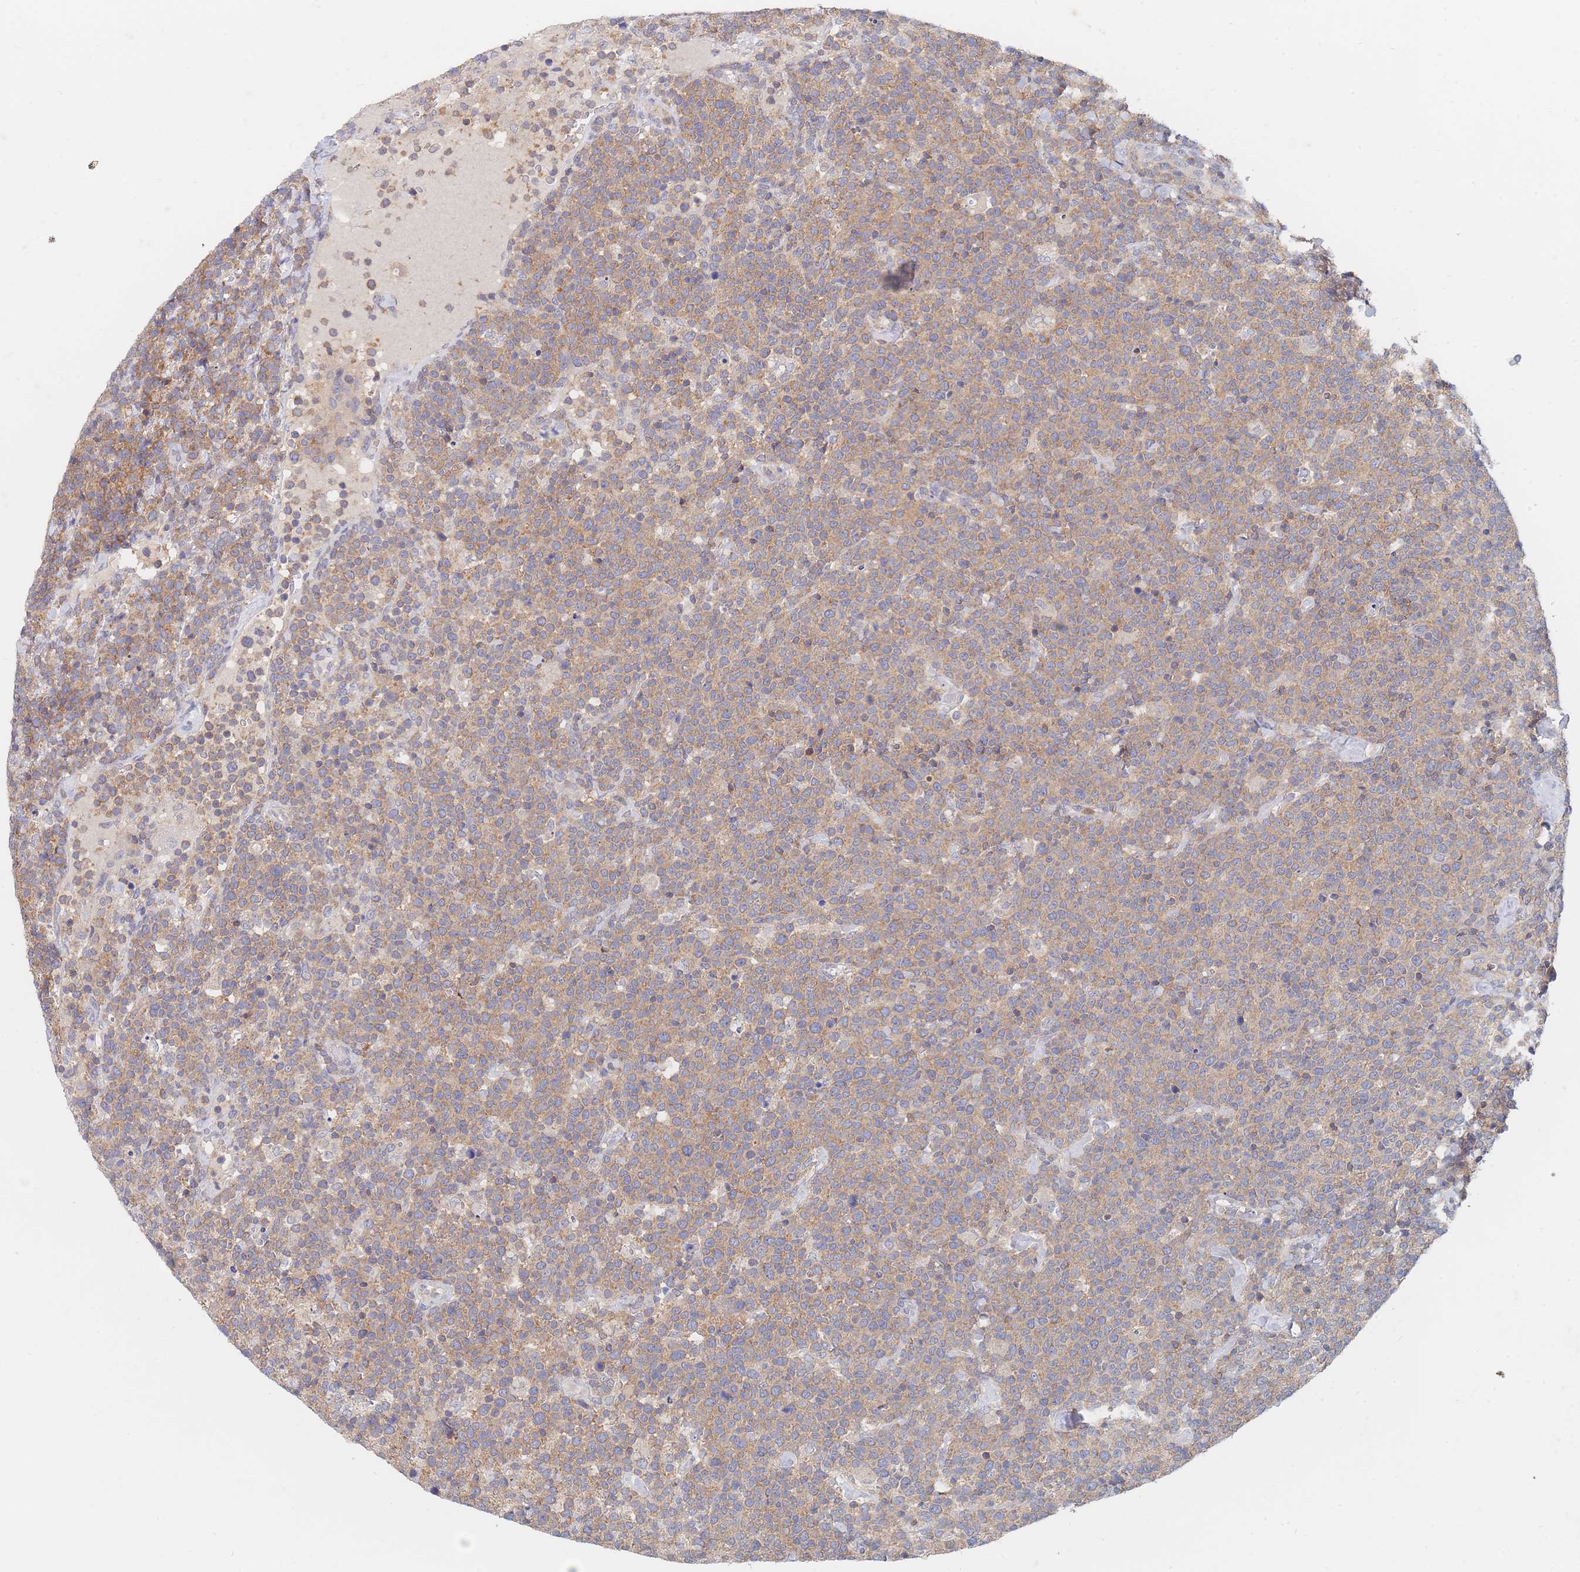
{"staining": {"intensity": "moderate", "quantity": ">75%", "location": "cytoplasmic/membranous"}, "tissue": "lymphoma", "cell_type": "Tumor cells", "image_type": "cancer", "snomed": [{"axis": "morphology", "description": "Malignant lymphoma, non-Hodgkin's type, High grade"}, {"axis": "topography", "description": "Lymph node"}], "caption": "Moderate cytoplasmic/membranous protein staining is appreciated in about >75% of tumor cells in high-grade malignant lymphoma, non-Hodgkin's type.", "gene": "PPP6C", "patient": {"sex": "male", "age": 61}}